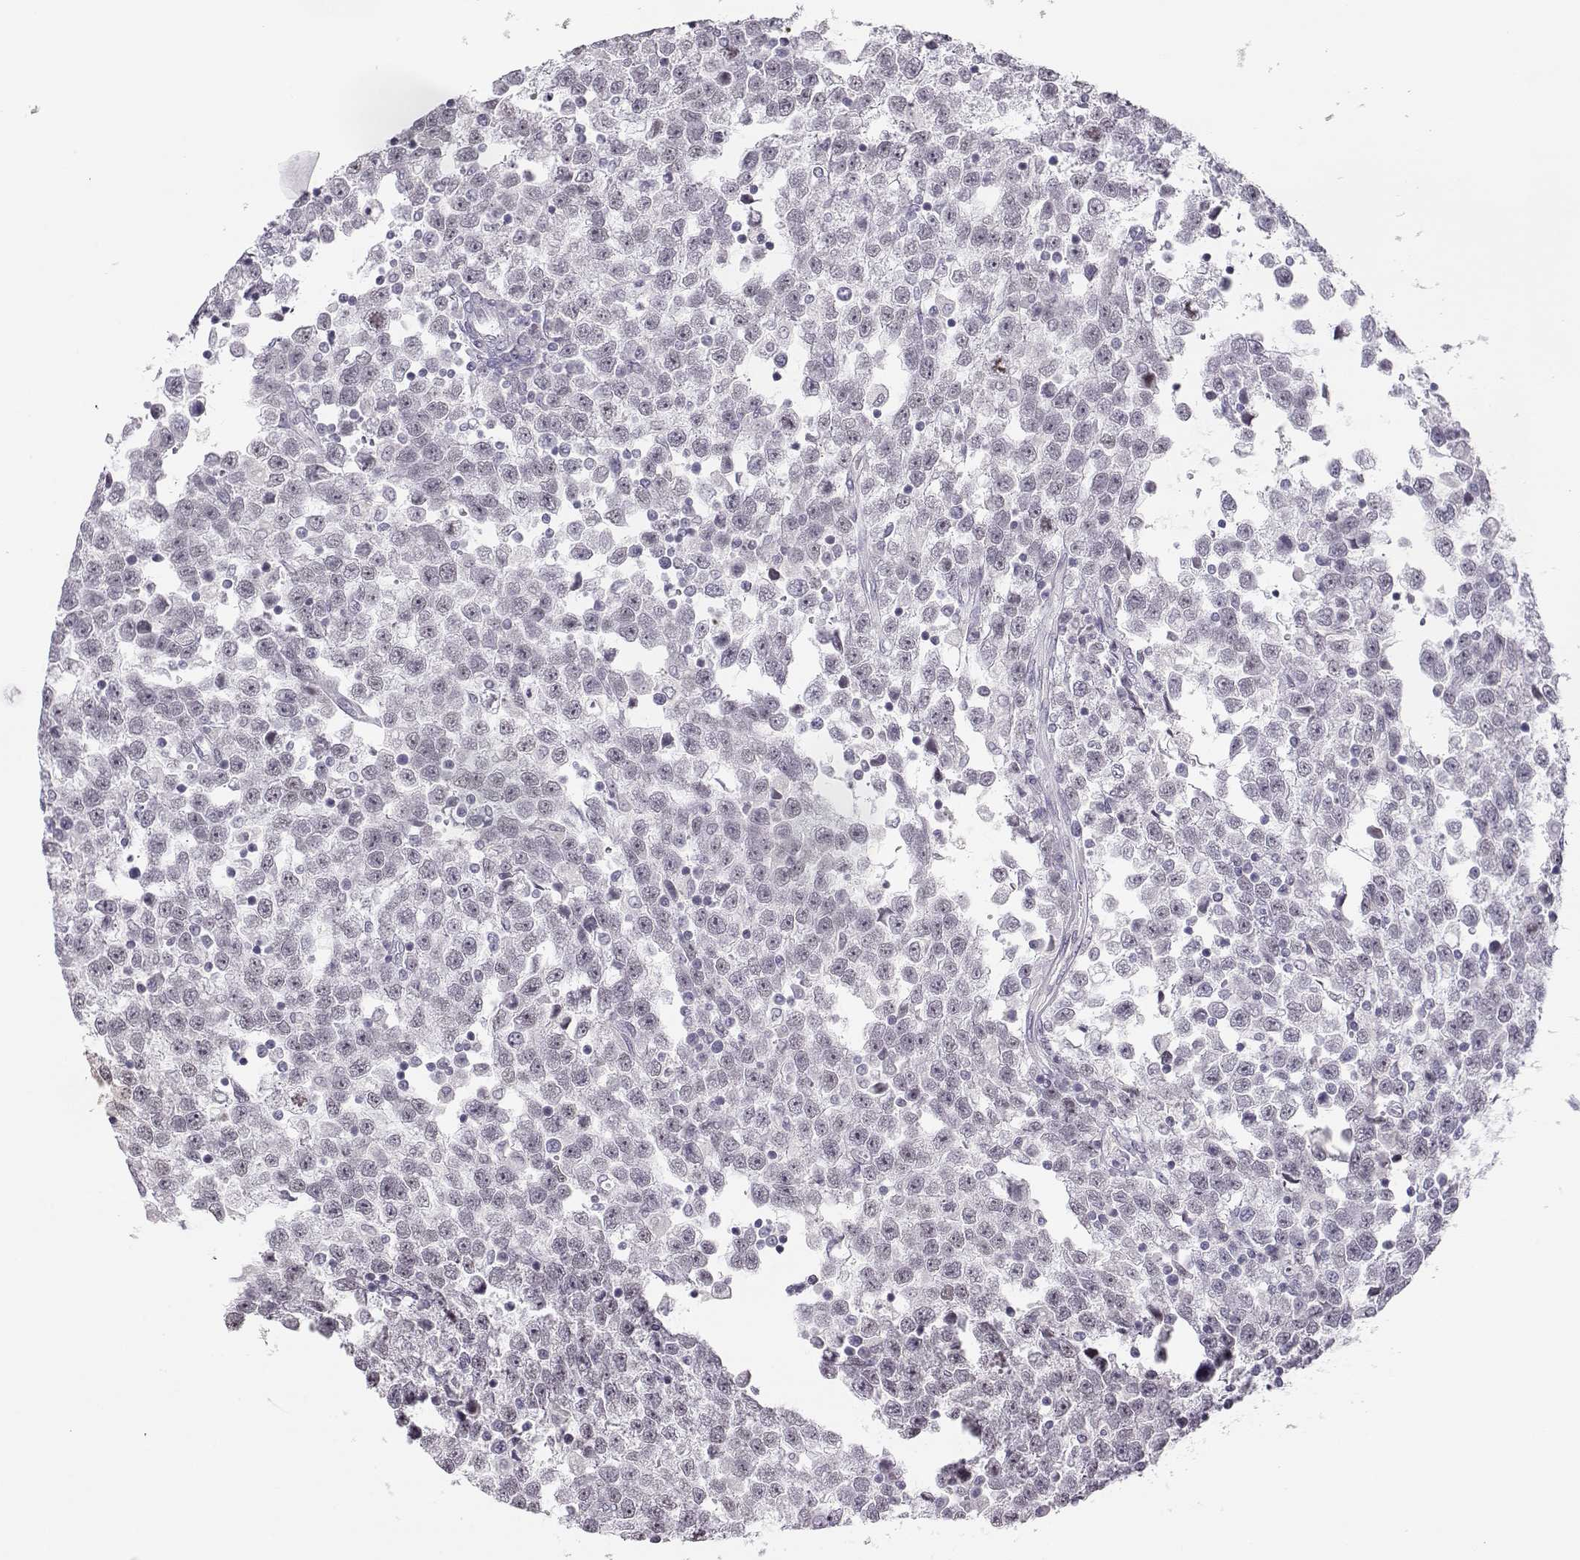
{"staining": {"intensity": "negative", "quantity": "none", "location": "none"}, "tissue": "testis cancer", "cell_type": "Tumor cells", "image_type": "cancer", "snomed": [{"axis": "morphology", "description": "Seminoma, NOS"}, {"axis": "topography", "description": "Testis"}], "caption": "Testis cancer was stained to show a protein in brown. There is no significant positivity in tumor cells.", "gene": "IMPG1", "patient": {"sex": "male", "age": 34}}